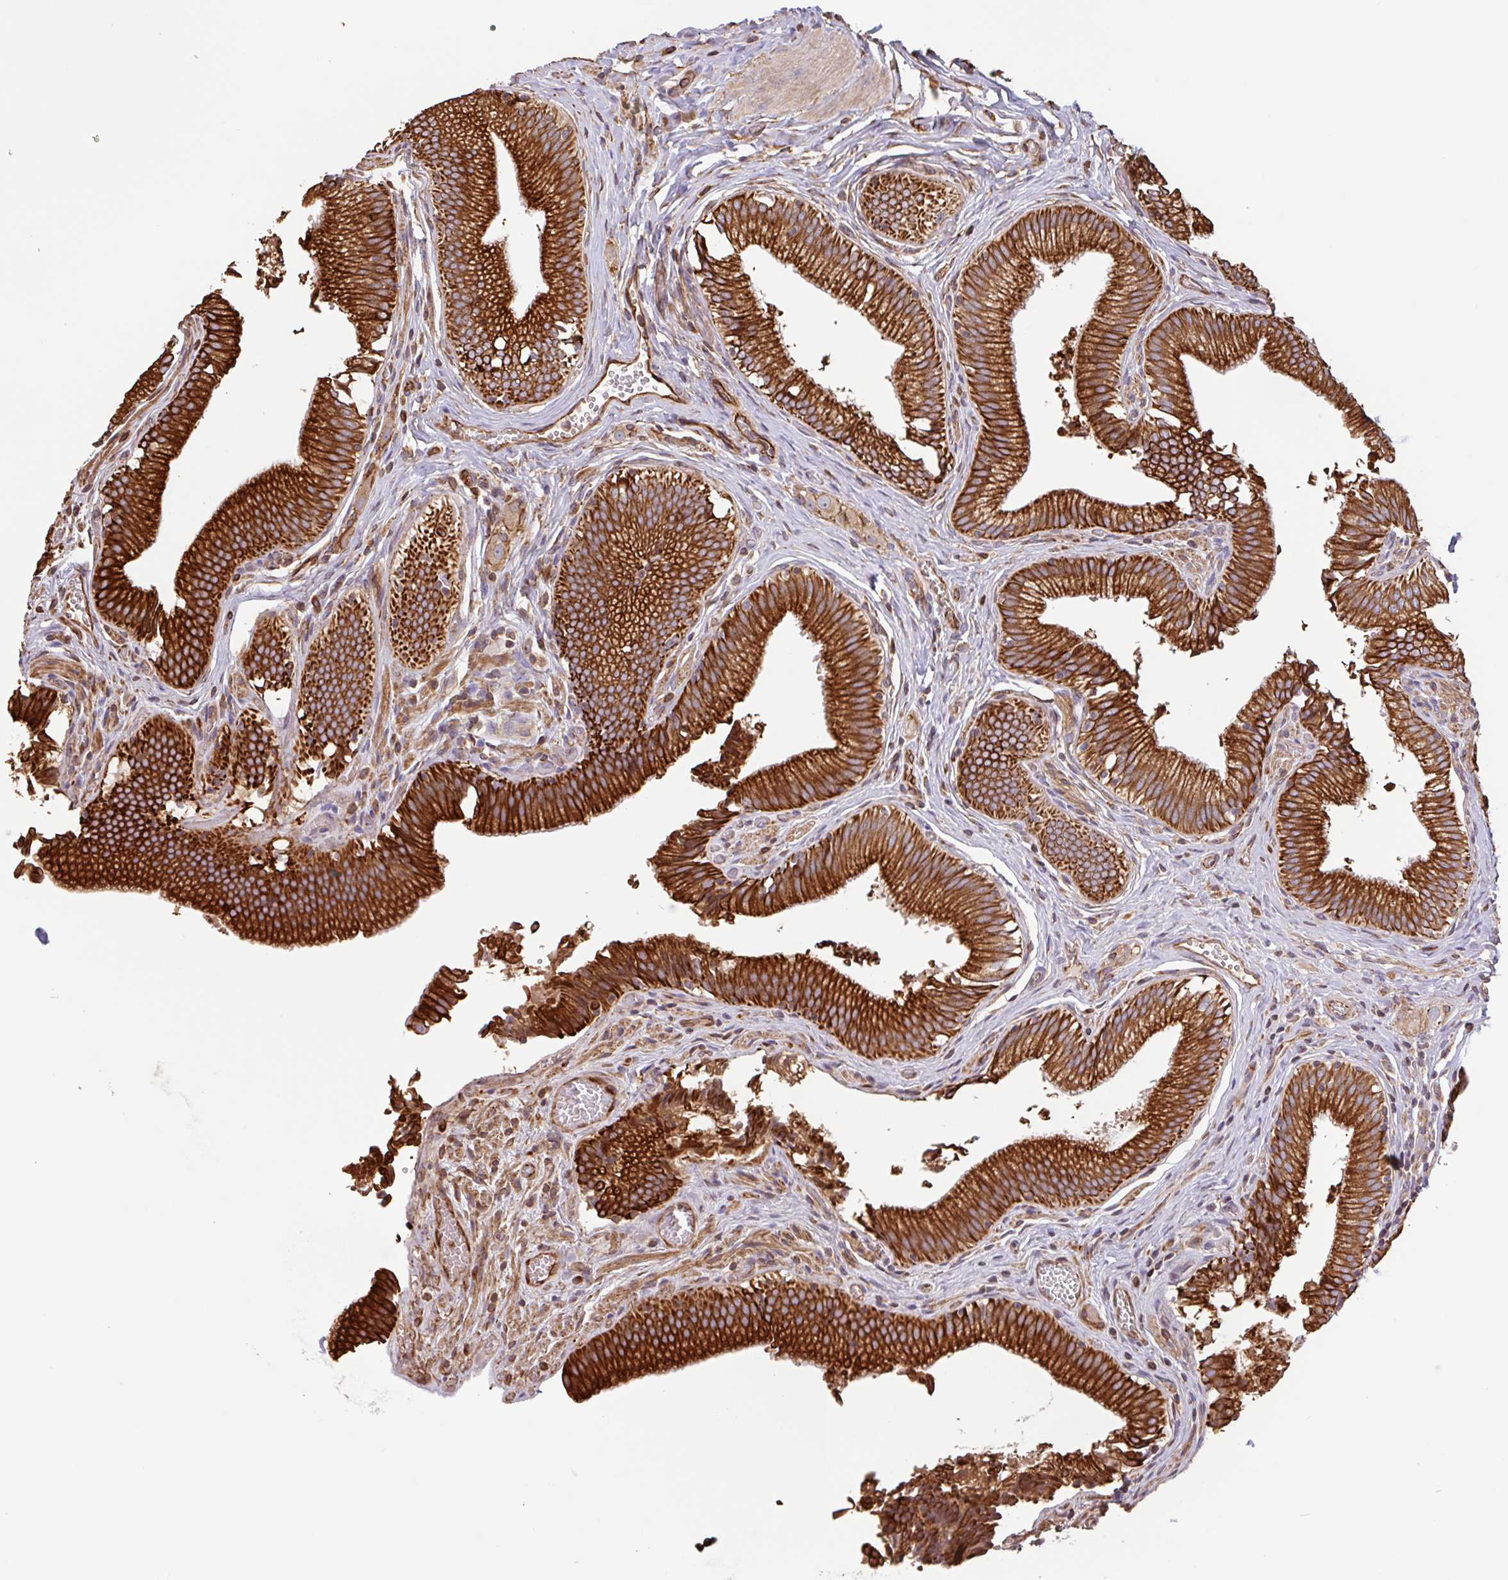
{"staining": {"intensity": "strong", "quantity": ">75%", "location": "cytoplasmic/membranous"}, "tissue": "gallbladder", "cell_type": "Glandular cells", "image_type": "normal", "snomed": [{"axis": "morphology", "description": "Normal tissue, NOS"}, {"axis": "topography", "description": "Gallbladder"}, {"axis": "topography", "description": "Peripheral nerve tissue"}], "caption": "A high amount of strong cytoplasmic/membranous expression is appreciated in about >75% of glandular cells in unremarkable gallbladder. Nuclei are stained in blue.", "gene": "ZNF790", "patient": {"sex": "male", "age": 17}}